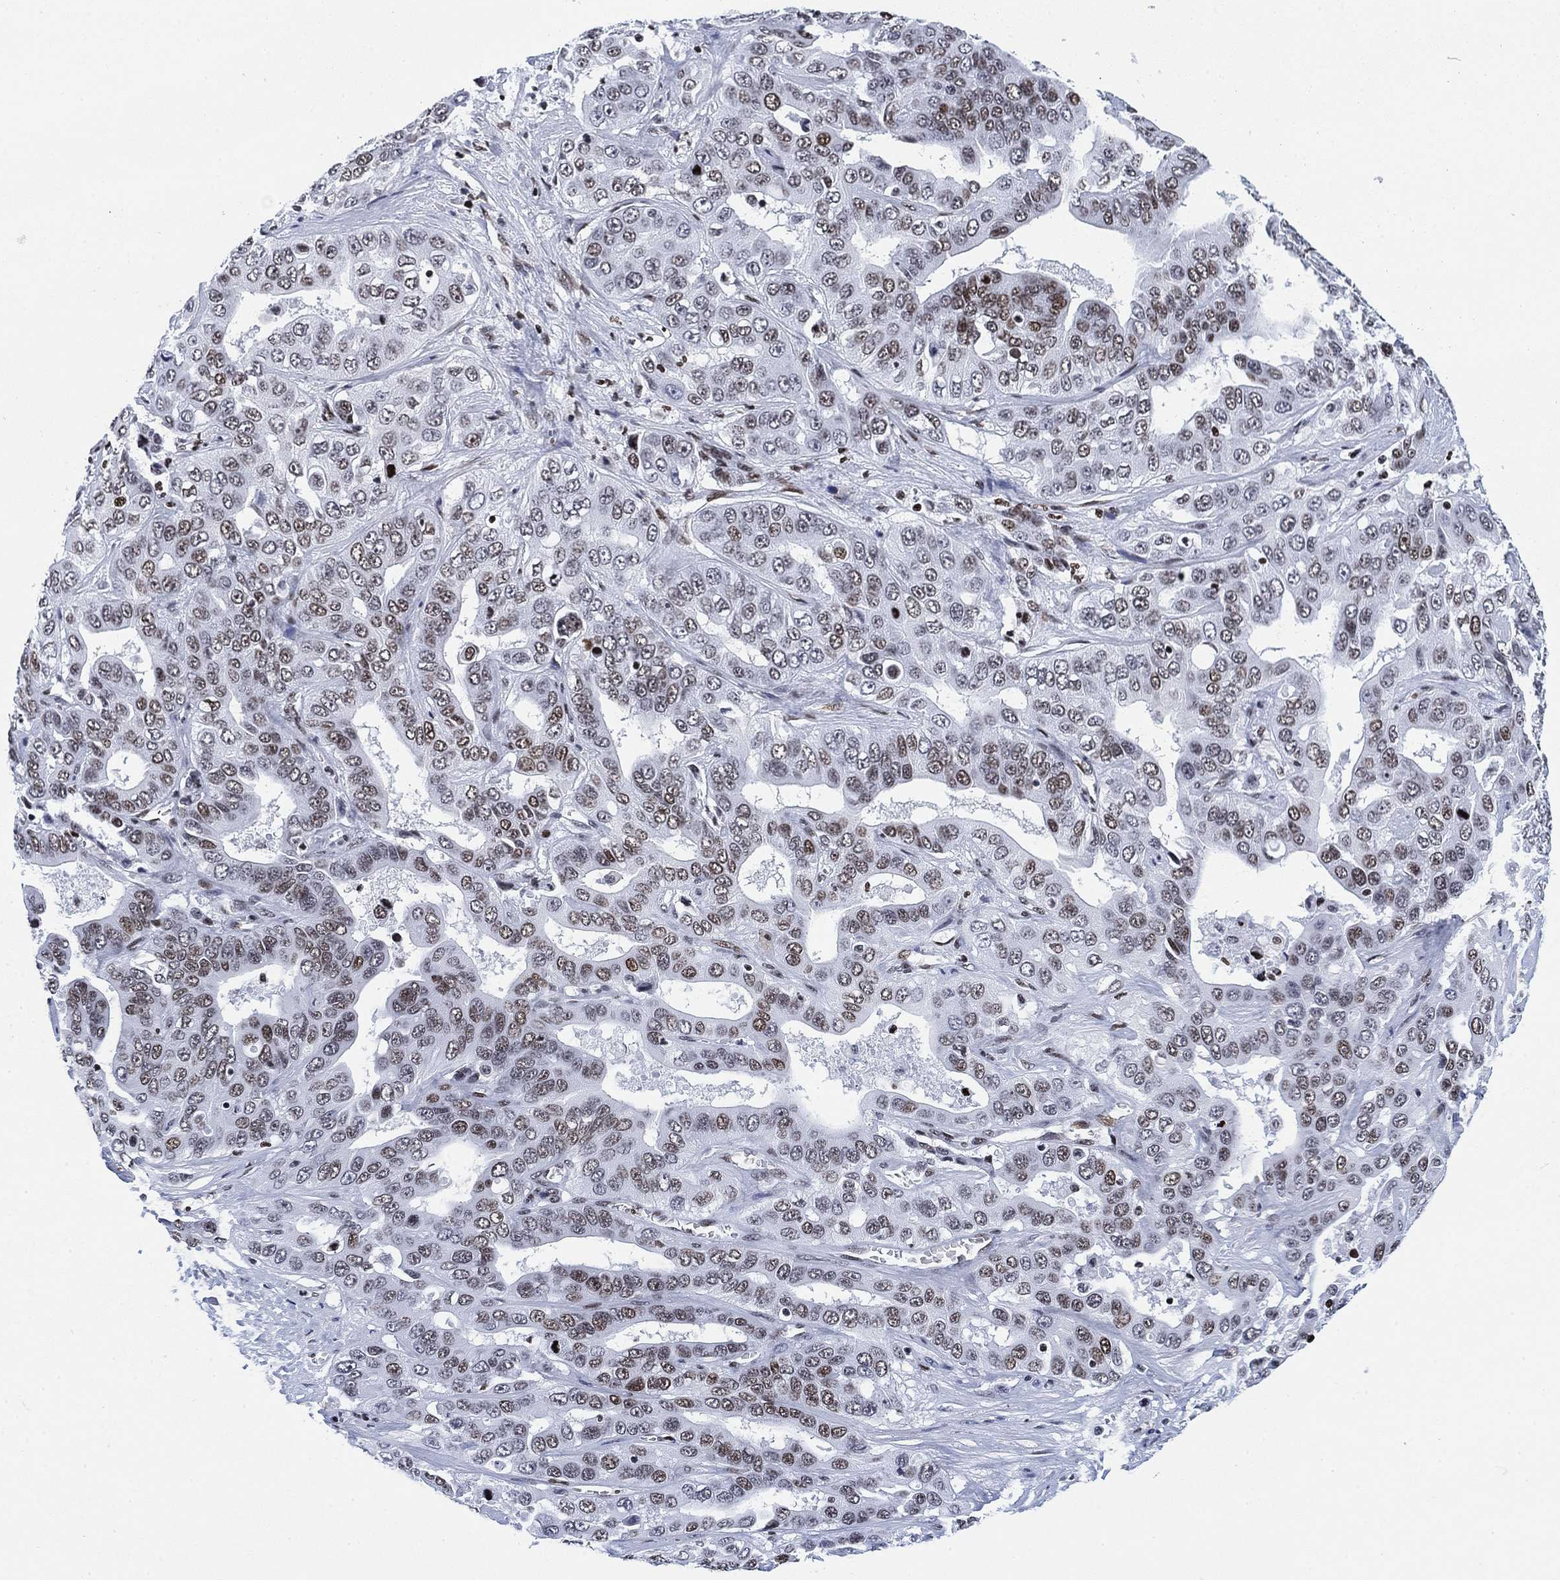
{"staining": {"intensity": "weak", "quantity": "<25%", "location": "nuclear"}, "tissue": "liver cancer", "cell_type": "Tumor cells", "image_type": "cancer", "snomed": [{"axis": "morphology", "description": "Cholangiocarcinoma"}, {"axis": "topography", "description": "Liver"}], "caption": "Tumor cells are negative for brown protein staining in cholangiocarcinoma (liver).", "gene": "H1-10", "patient": {"sex": "female", "age": 52}}